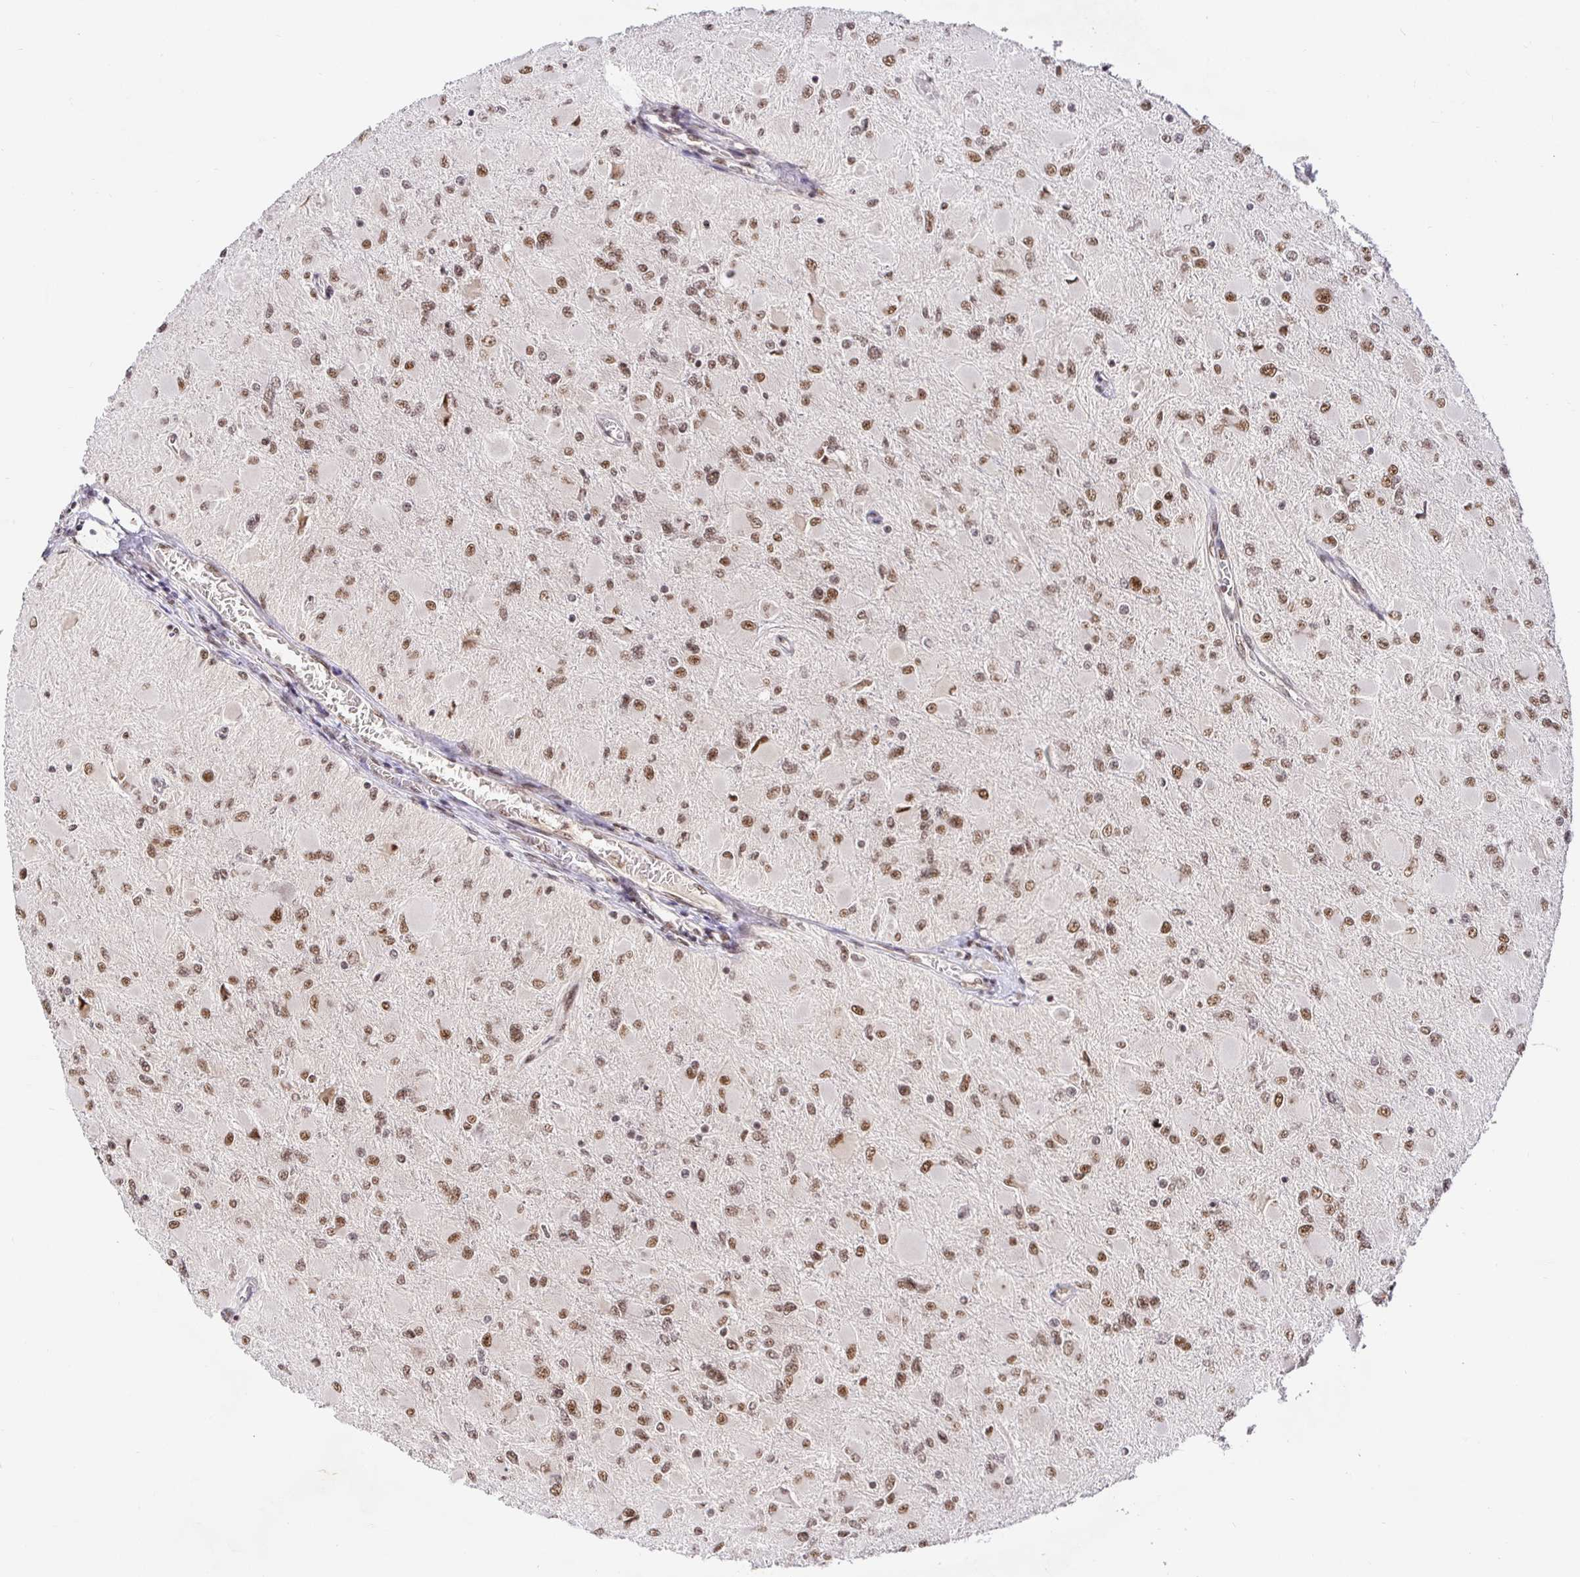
{"staining": {"intensity": "moderate", "quantity": ">75%", "location": "nuclear"}, "tissue": "glioma", "cell_type": "Tumor cells", "image_type": "cancer", "snomed": [{"axis": "morphology", "description": "Glioma, malignant, High grade"}, {"axis": "topography", "description": "Cerebral cortex"}], "caption": "A histopathology image of glioma stained for a protein shows moderate nuclear brown staining in tumor cells.", "gene": "USF1", "patient": {"sex": "female", "age": 36}}